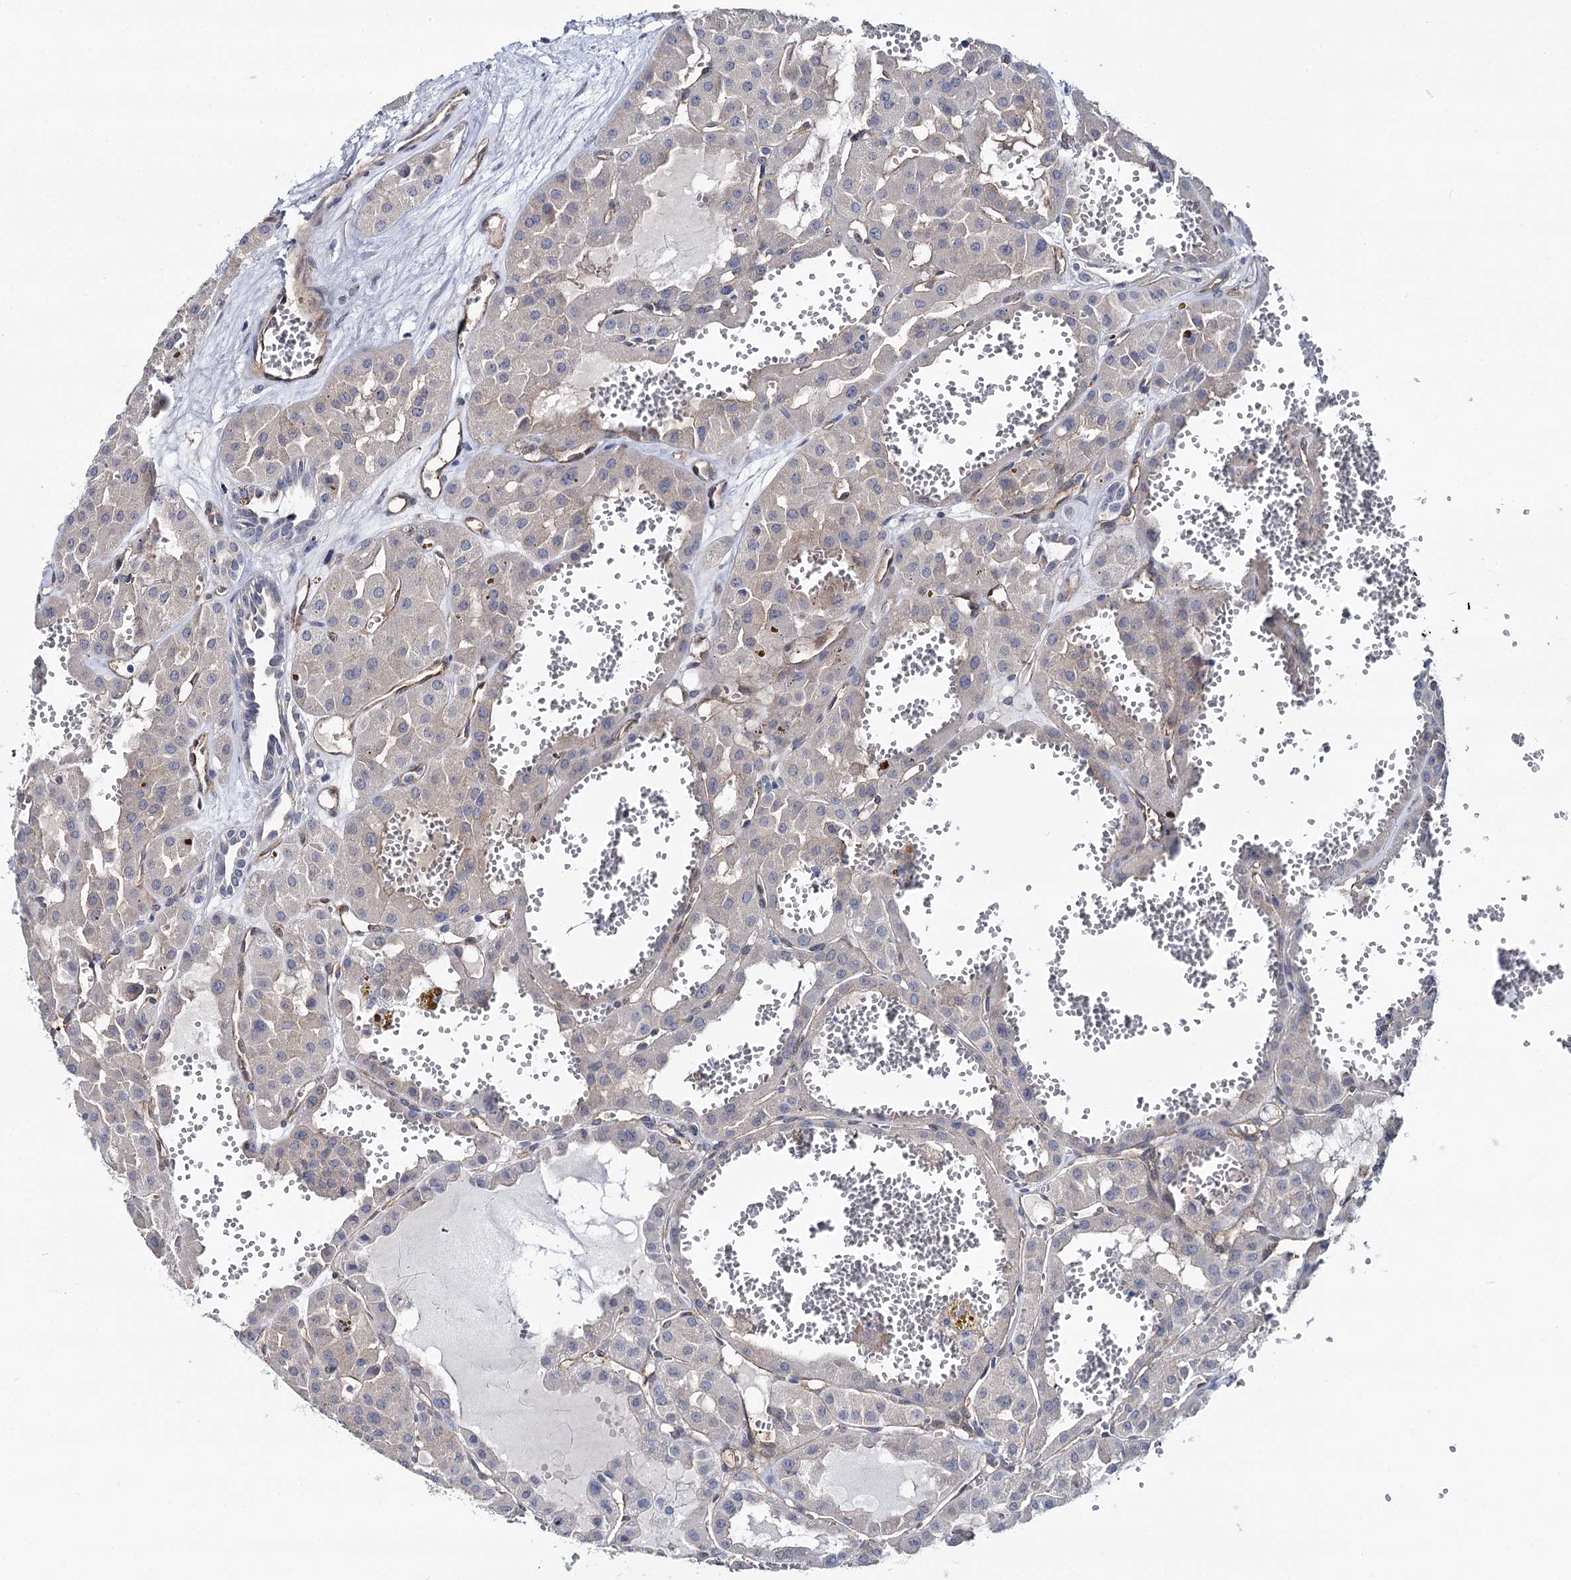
{"staining": {"intensity": "negative", "quantity": "none", "location": "none"}, "tissue": "renal cancer", "cell_type": "Tumor cells", "image_type": "cancer", "snomed": [{"axis": "morphology", "description": "Carcinoma, NOS"}, {"axis": "topography", "description": "Kidney"}], "caption": "Renal cancer was stained to show a protein in brown. There is no significant staining in tumor cells.", "gene": "STXBP1", "patient": {"sex": "female", "age": 75}}